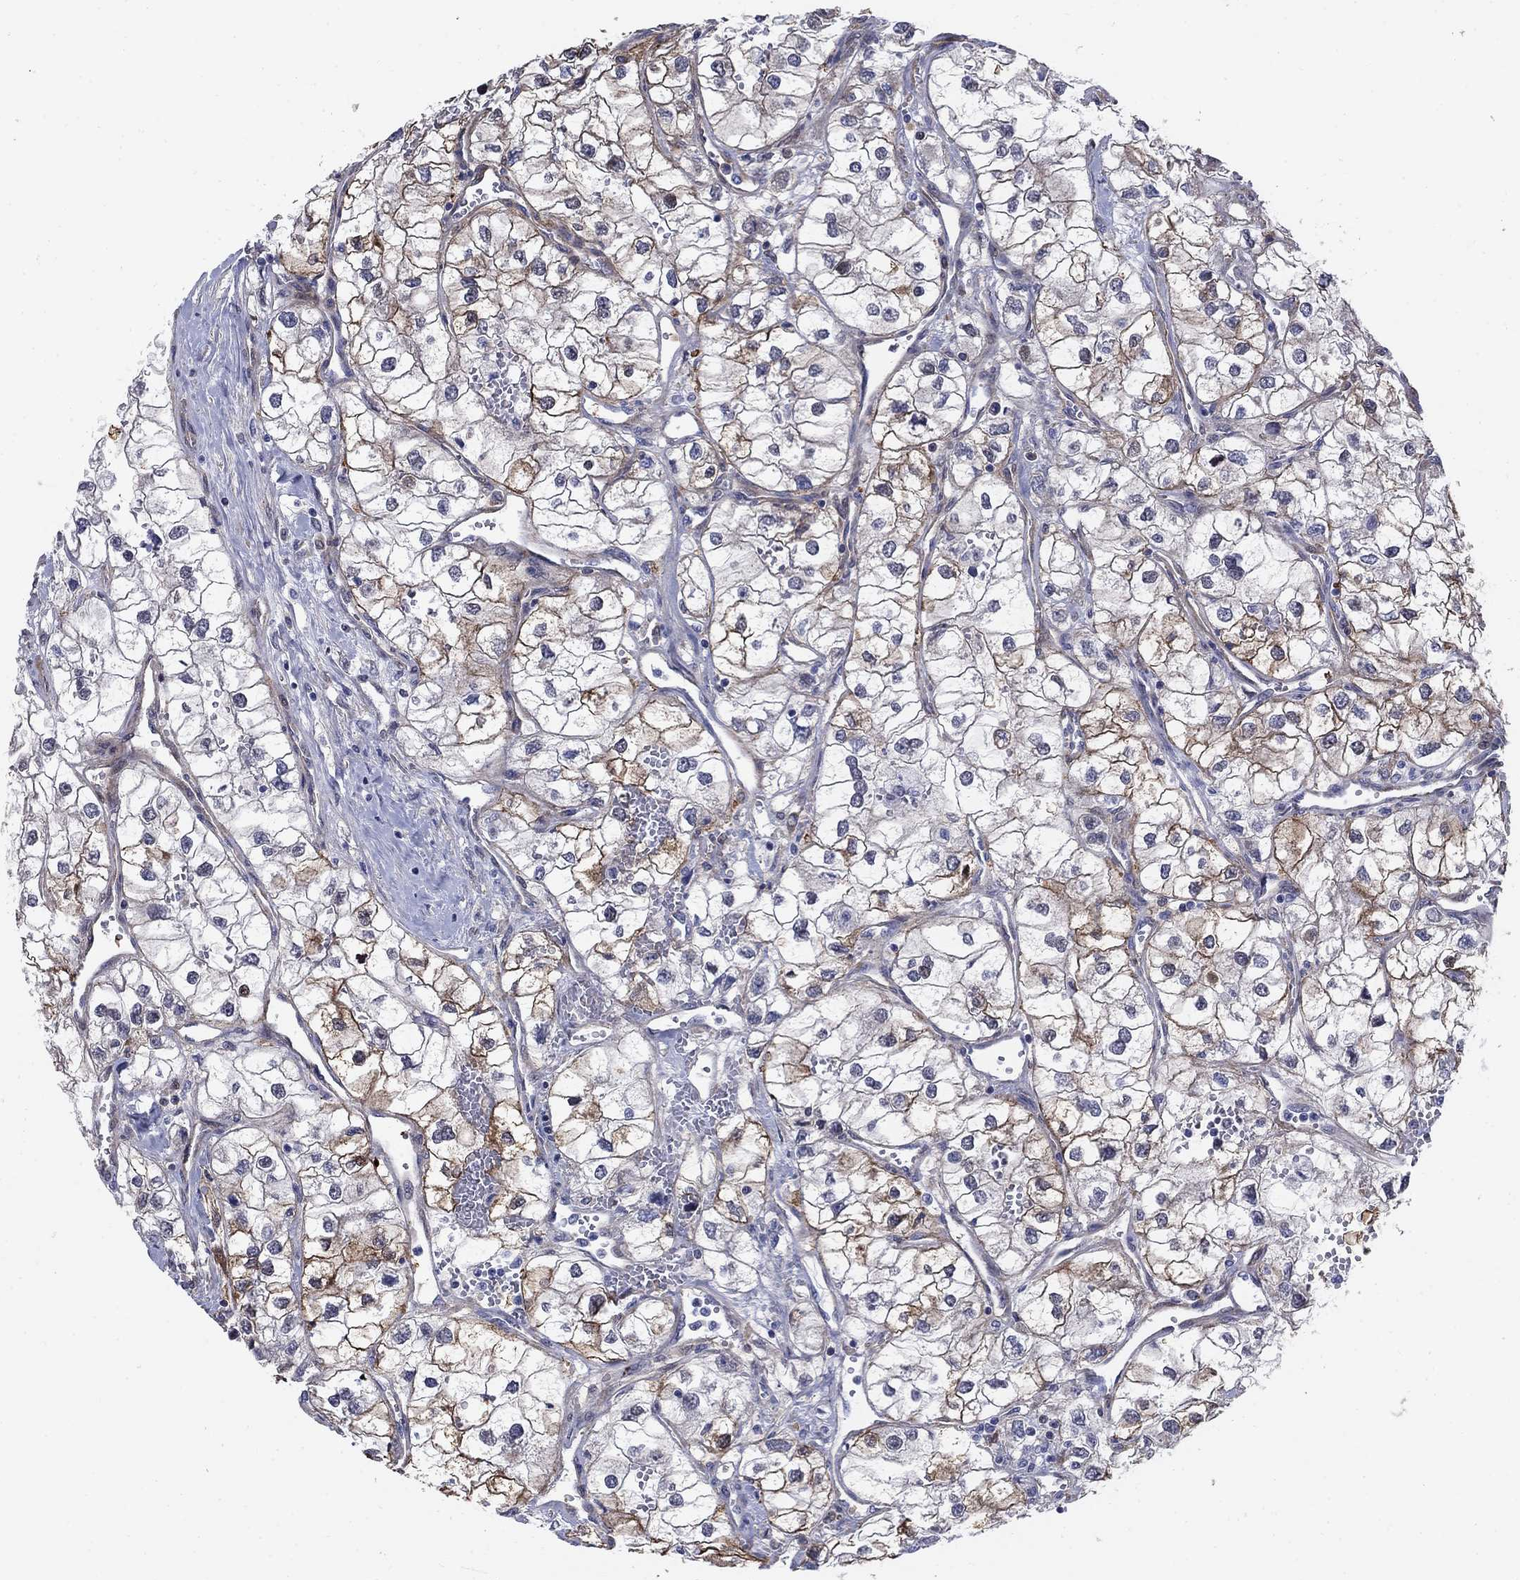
{"staining": {"intensity": "moderate", "quantity": ">75%", "location": "cytoplasmic/membranous"}, "tissue": "renal cancer", "cell_type": "Tumor cells", "image_type": "cancer", "snomed": [{"axis": "morphology", "description": "Adenocarcinoma, NOS"}, {"axis": "topography", "description": "Kidney"}], "caption": "Moderate cytoplasmic/membranous positivity is present in about >75% of tumor cells in renal cancer (adenocarcinoma). Nuclei are stained in blue.", "gene": "MYO3A", "patient": {"sex": "male", "age": 59}}